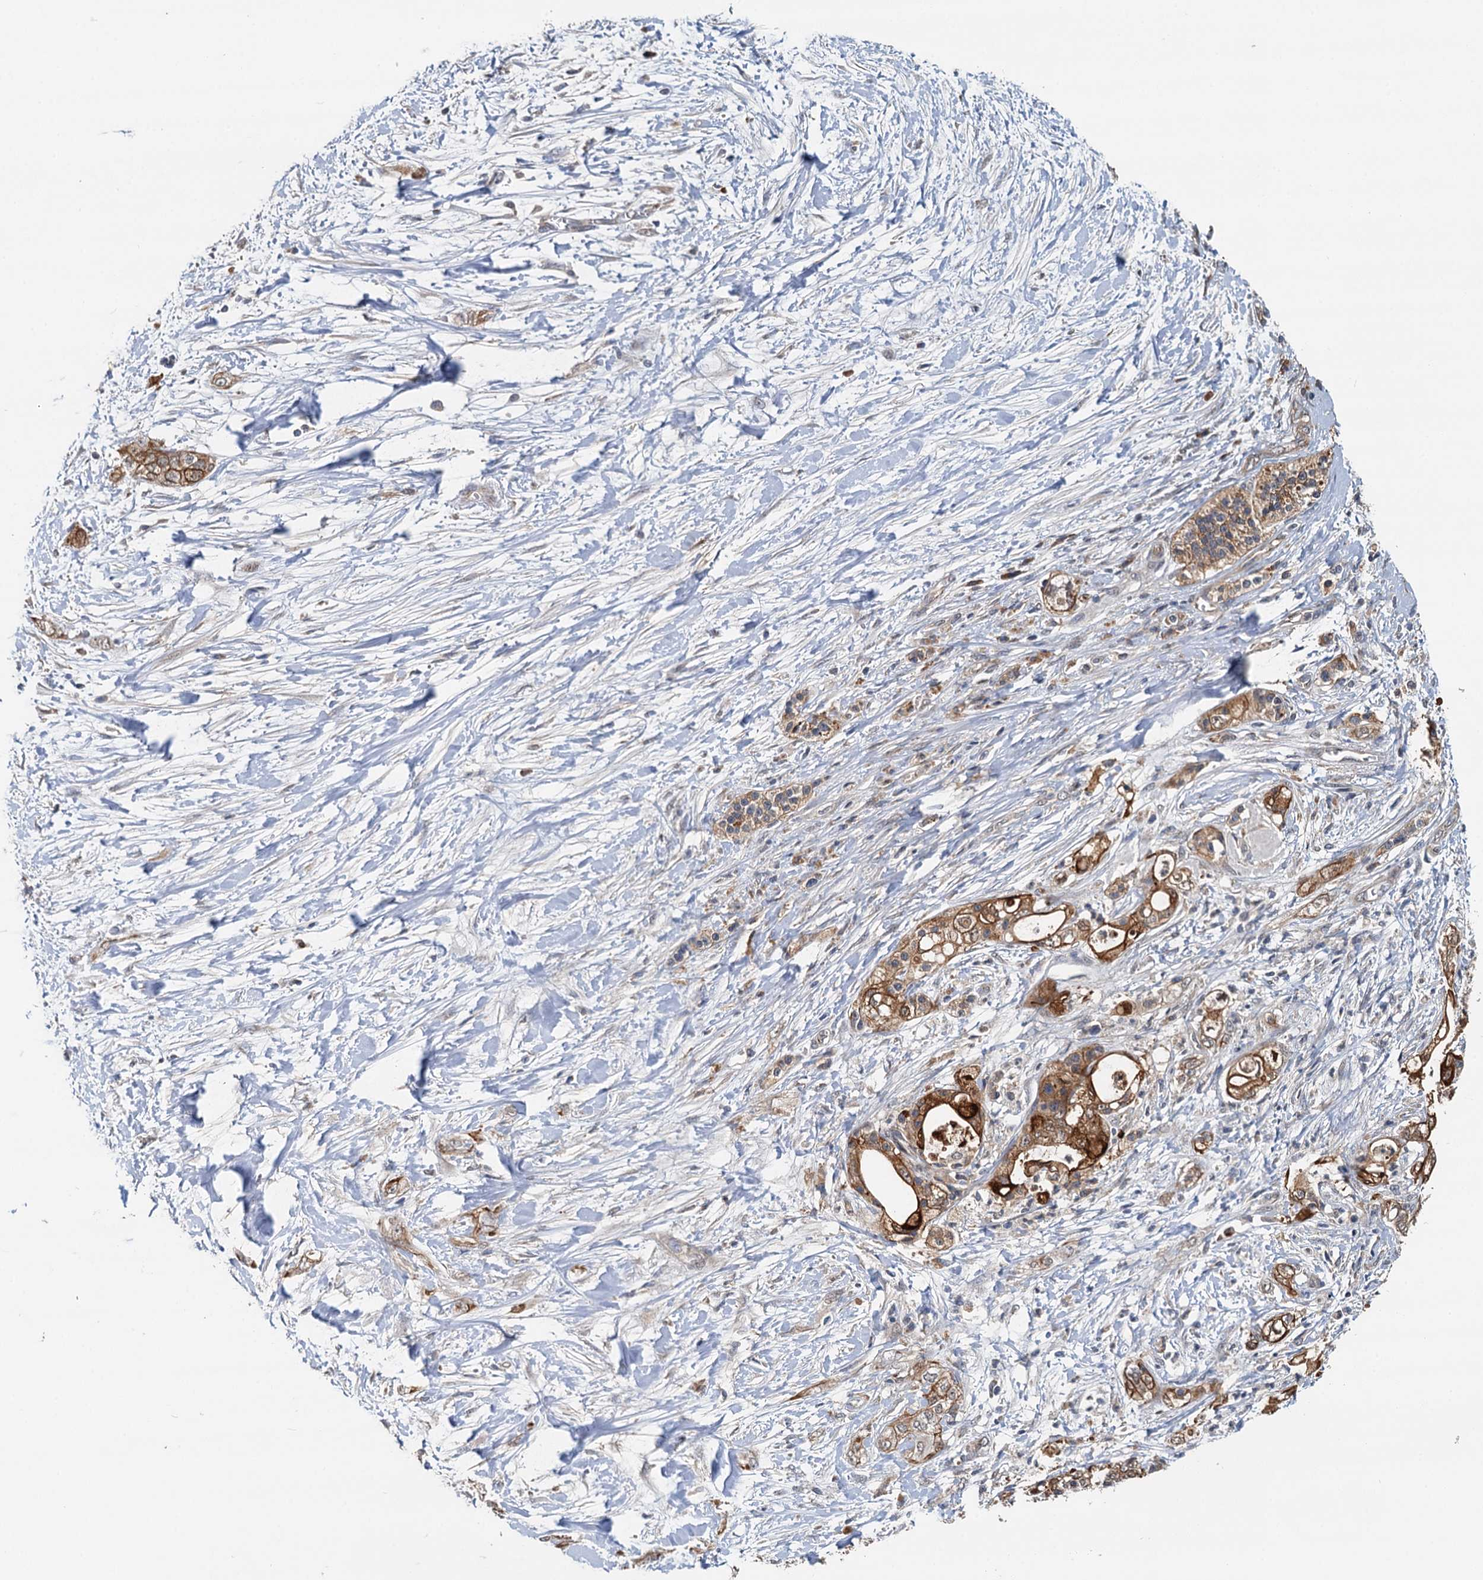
{"staining": {"intensity": "strong", "quantity": ">75%", "location": "cytoplasmic/membranous"}, "tissue": "pancreatic cancer", "cell_type": "Tumor cells", "image_type": "cancer", "snomed": [{"axis": "morphology", "description": "Adenocarcinoma, NOS"}, {"axis": "topography", "description": "Pancreas"}], "caption": "Tumor cells demonstrate strong cytoplasmic/membranous expression in about >75% of cells in adenocarcinoma (pancreatic). (DAB IHC with brightfield microscopy, high magnification).", "gene": "LRRK2", "patient": {"sex": "male", "age": 70}}